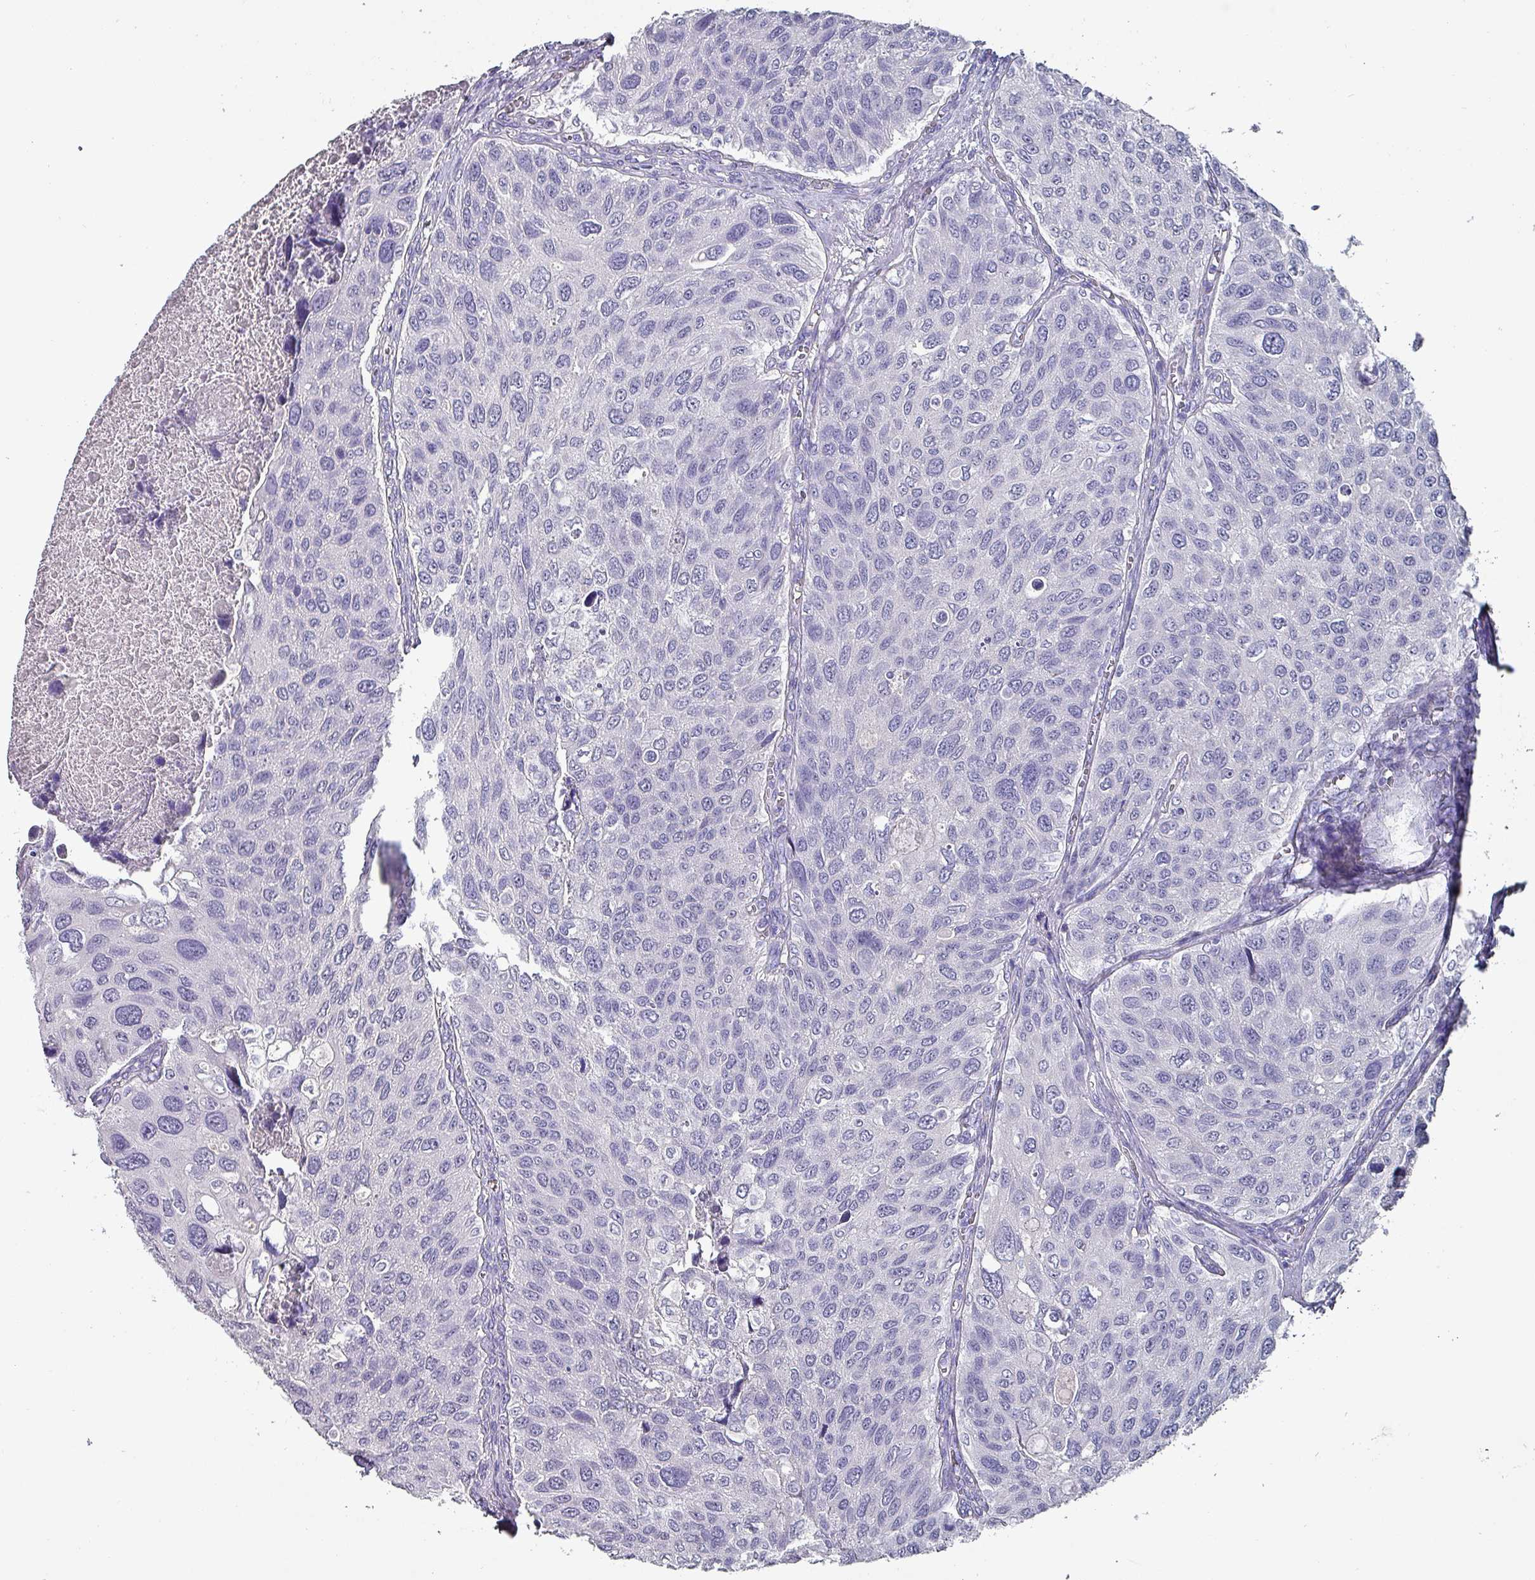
{"staining": {"intensity": "negative", "quantity": "none", "location": "none"}, "tissue": "urothelial cancer", "cell_type": "Tumor cells", "image_type": "cancer", "snomed": [{"axis": "morphology", "description": "Urothelial carcinoma, NOS"}, {"axis": "topography", "description": "Urinary bladder"}], "caption": "Transitional cell carcinoma was stained to show a protein in brown. There is no significant staining in tumor cells.", "gene": "INS-IGF2", "patient": {"sex": "male", "age": 80}}